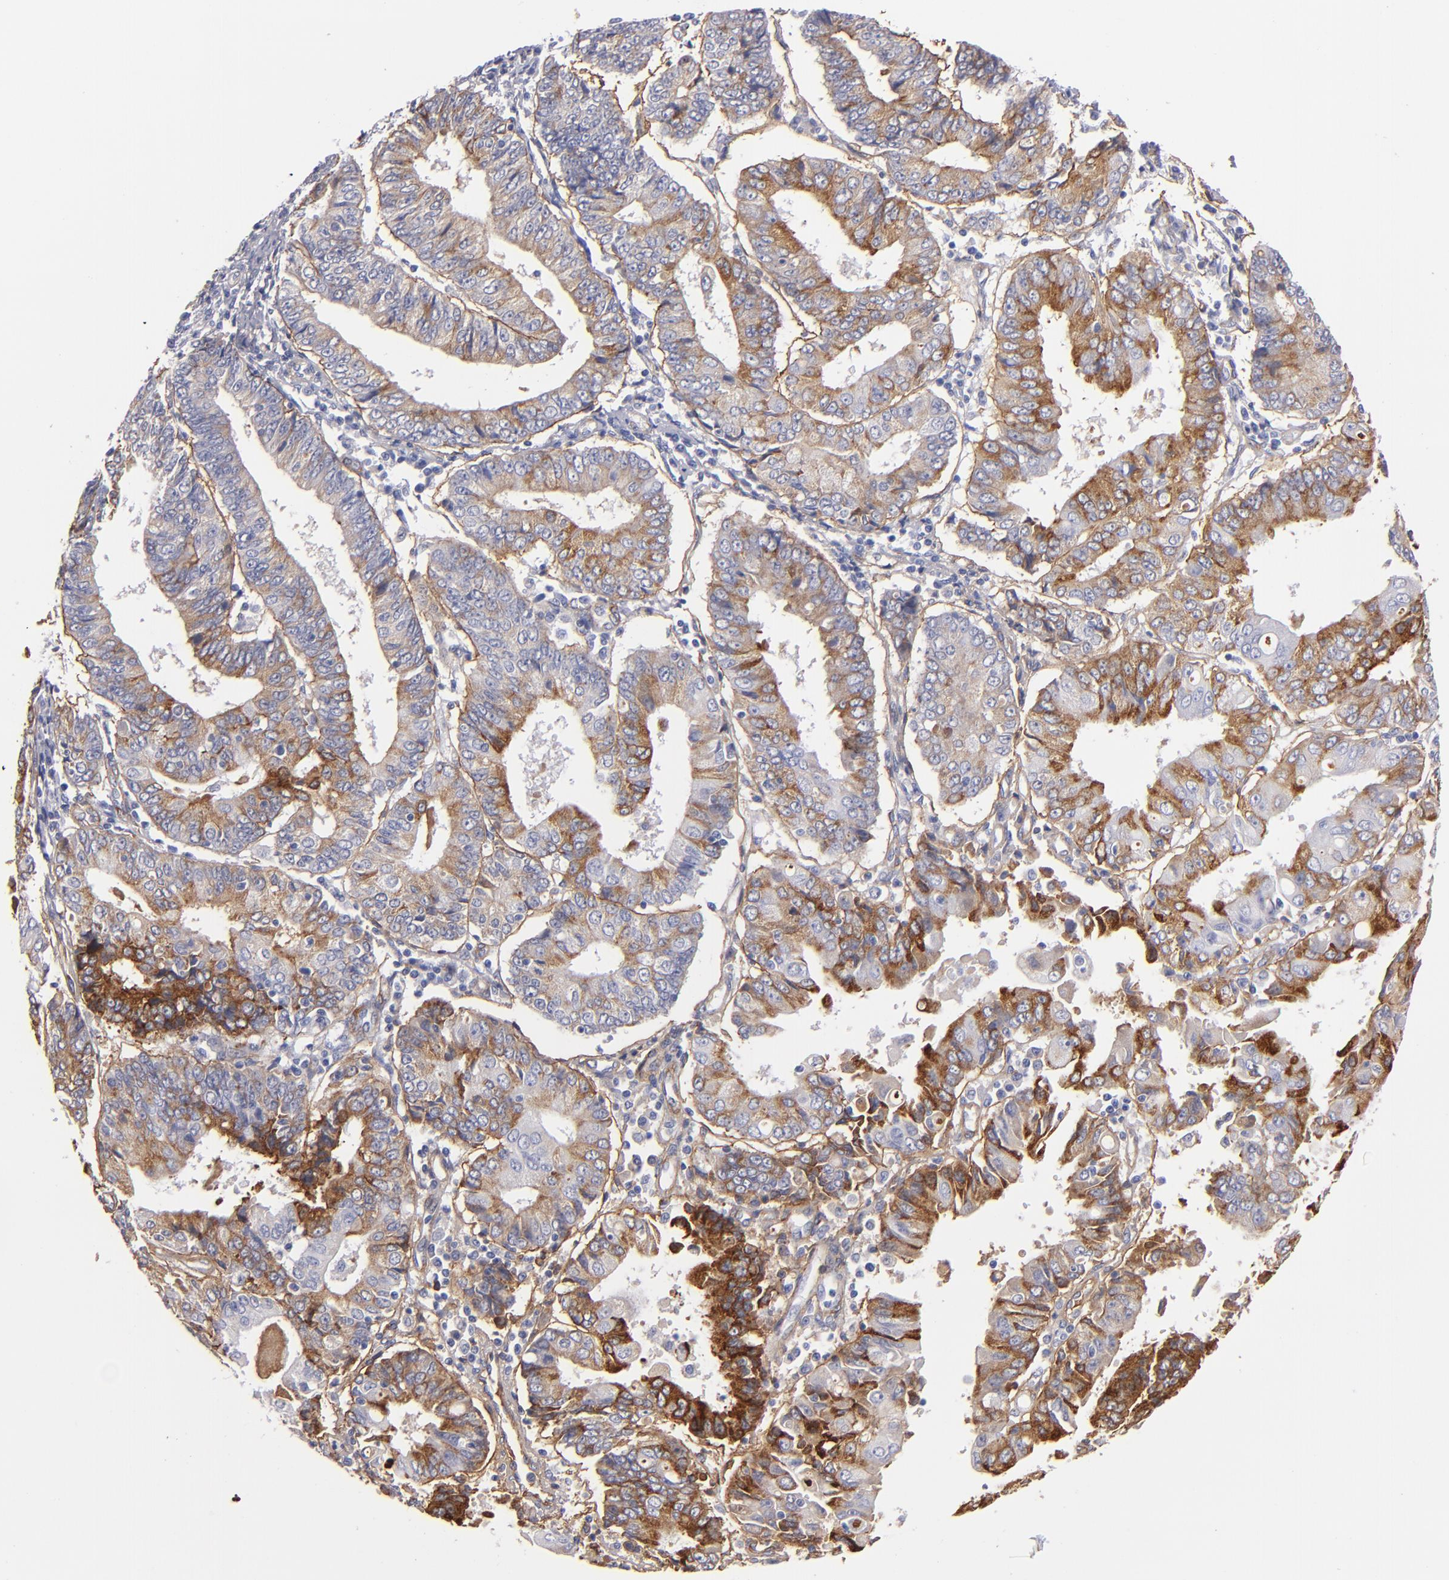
{"staining": {"intensity": "strong", "quantity": "<25%", "location": "cytoplasmic/membranous"}, "tissue": "endometrial cancer", "cell_type": "Tumor cells", "image_type": "cancer", "snomed": [{"axis": "morphology", "description": "Adenocarcinoma, NOS"}, {"axis": "topography", "description": "Endometrium"}], "caption": "A medium amount of strong cytoplasmic/membranous expression is seen in approximately <25% of tumor cells in endometrial adenocarcinoma tissue.", "gene": "LAMC1", "patient": {"sex": "female", "age": 75}}